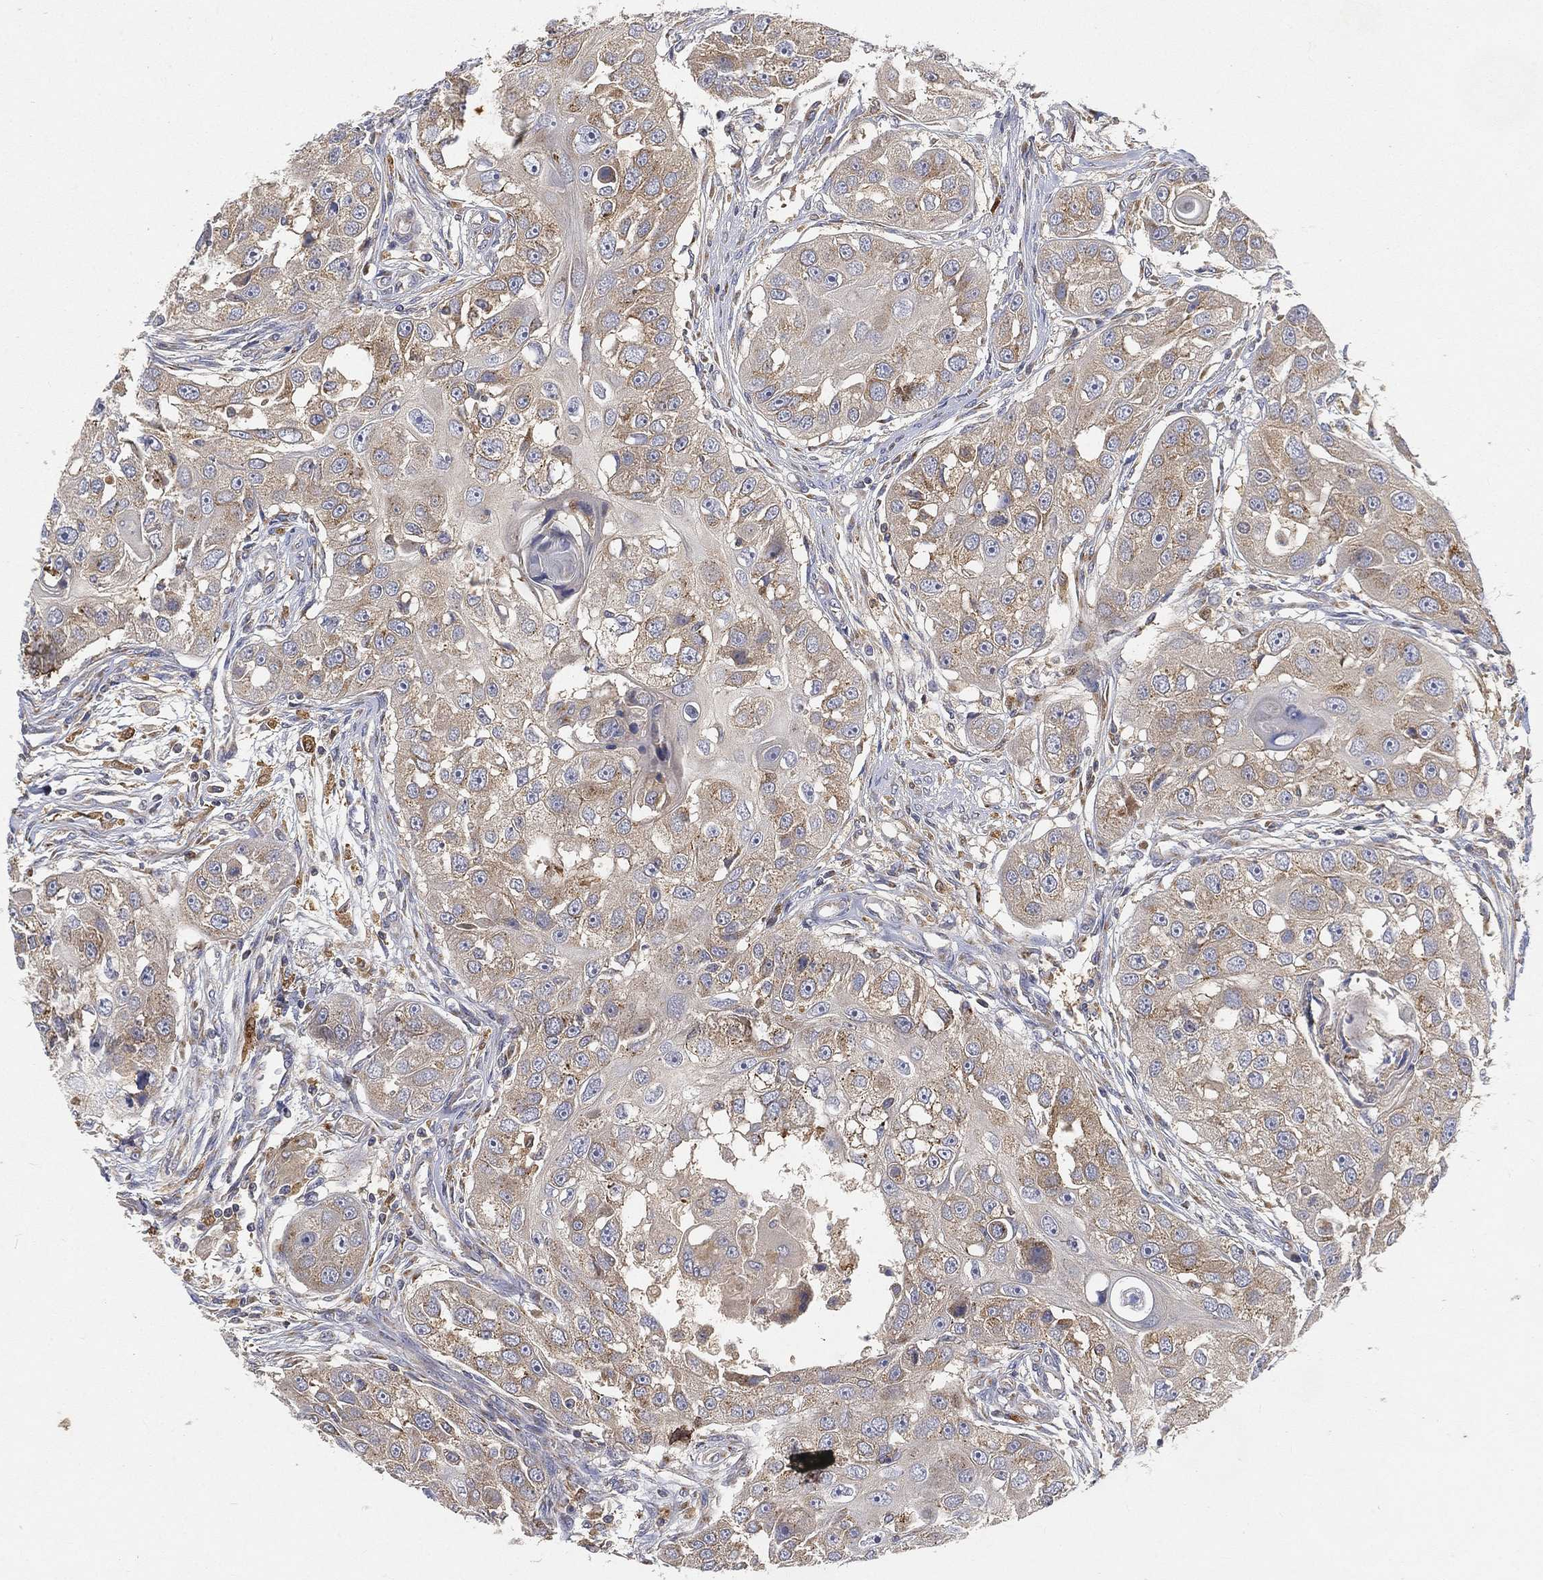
{"staining": {"intensity": "weak", "quantity": "<25%", "location": "cytoplasmic/membranous"}, "tissue": "head and neck cancer", "cell_type": "Tumor cells", "image_type": "cancer", "snomed": [{"axis": "morphology", "description": "Squamous cell carcinoma, NOS"}, {"axis": "topography", "description": "Head-Neck"}], "caption": "Photomicrograph shows no significant protein staining in tumor cells of head and neck cancer (squamous cell carcinoma). (DAB (3,3'-diaminobenzidine) IHC with hematoxylin counter stain).", "gene": "CTSL", "patient": {"sex": "male", "age": 51}}